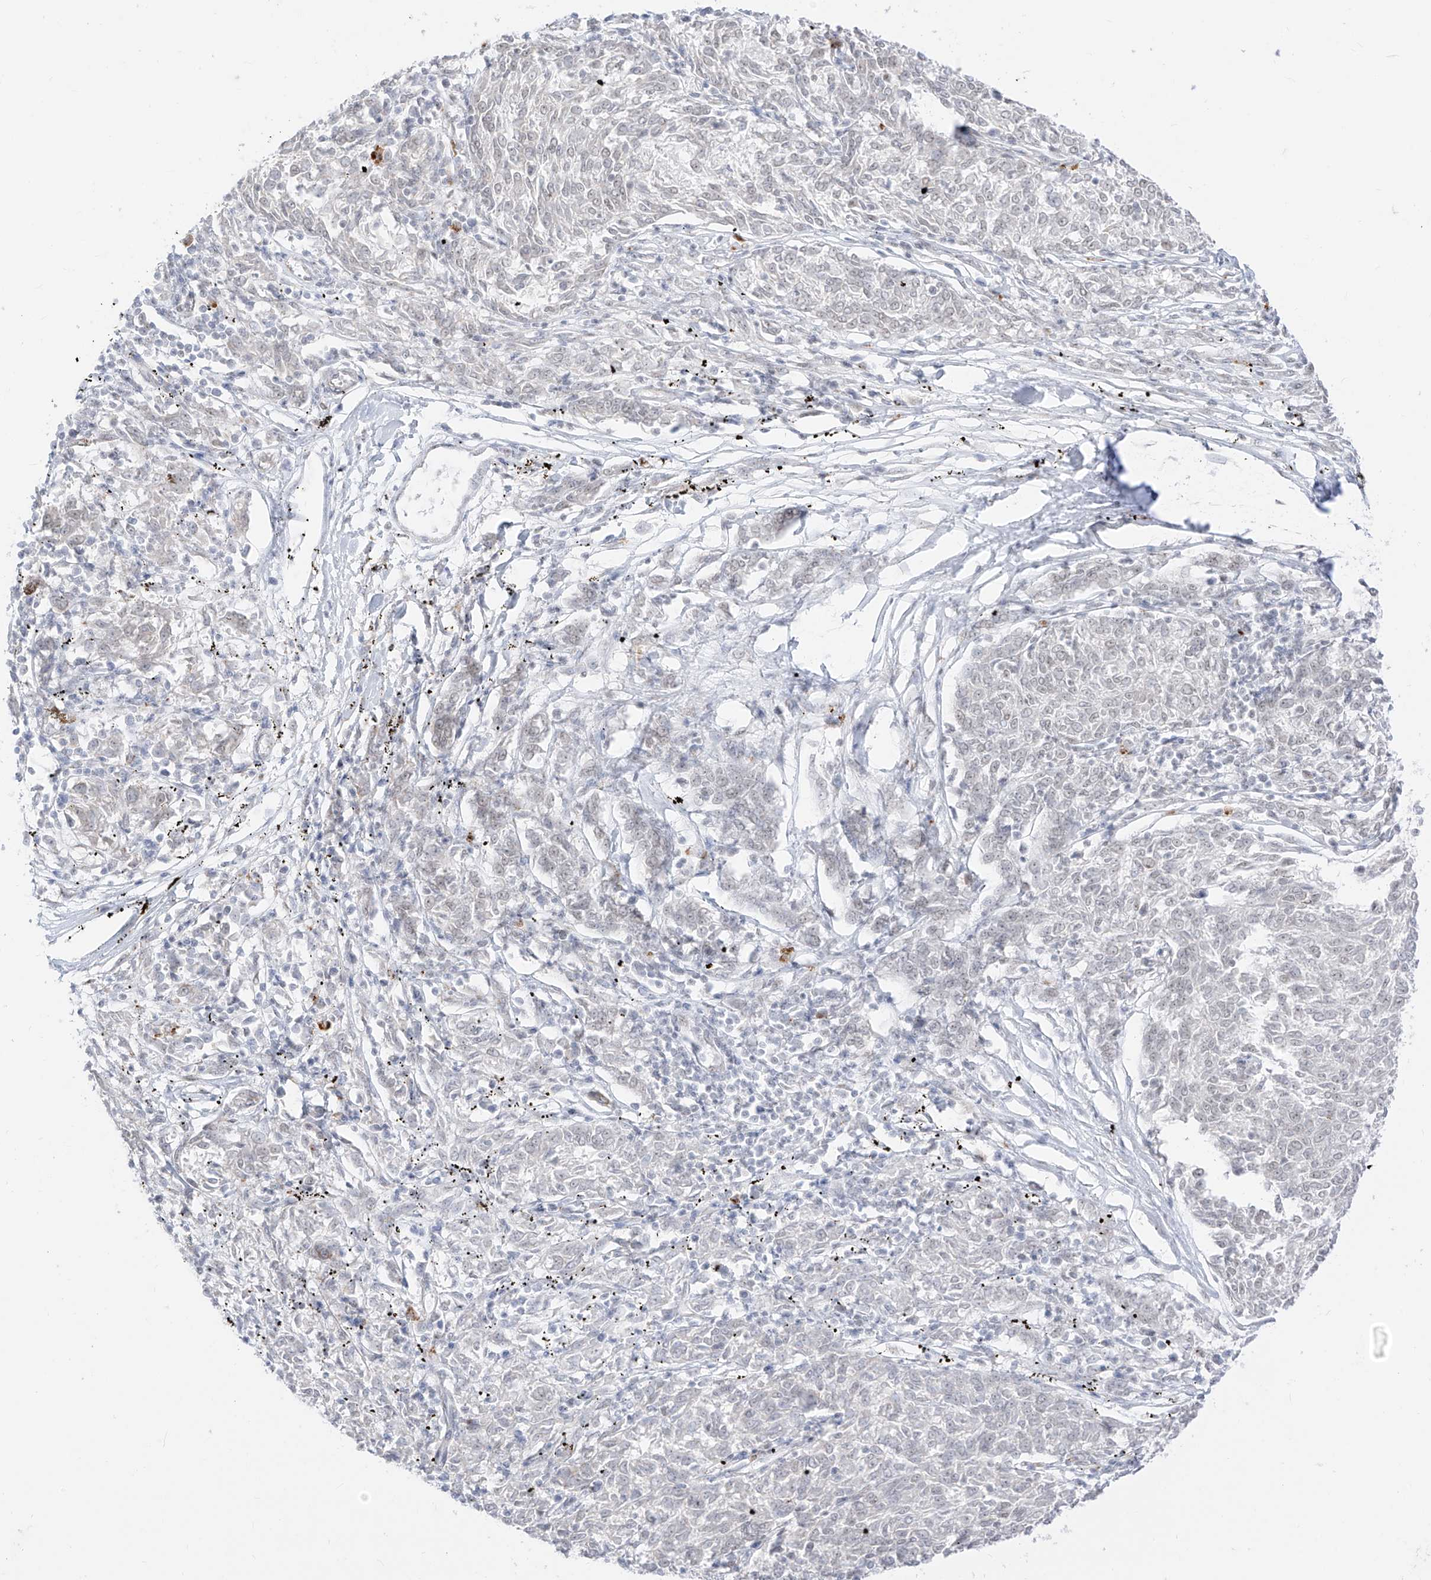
{"staining": {"intensity": "negative", "quantity": "none", "location": "none"}, "tissue": "melanoma", "cell_type": "Tumor cells", "image_type": "cancer", "snomed": [{"axis": "morphology", "description": "Malignant melanoma, NOS"}, {"axis": "topography", "description": "Skin"}], "caption": "This is a histopathology image of immunohistochemistry staining of melanoma, which shows no staining in tumor cells. (Brightfield microscopy of DAB immunohistochemistry (IHC) at high magnification).", "gene": "SUPT5H", "patient": {"sex": "female", "age": 72}}